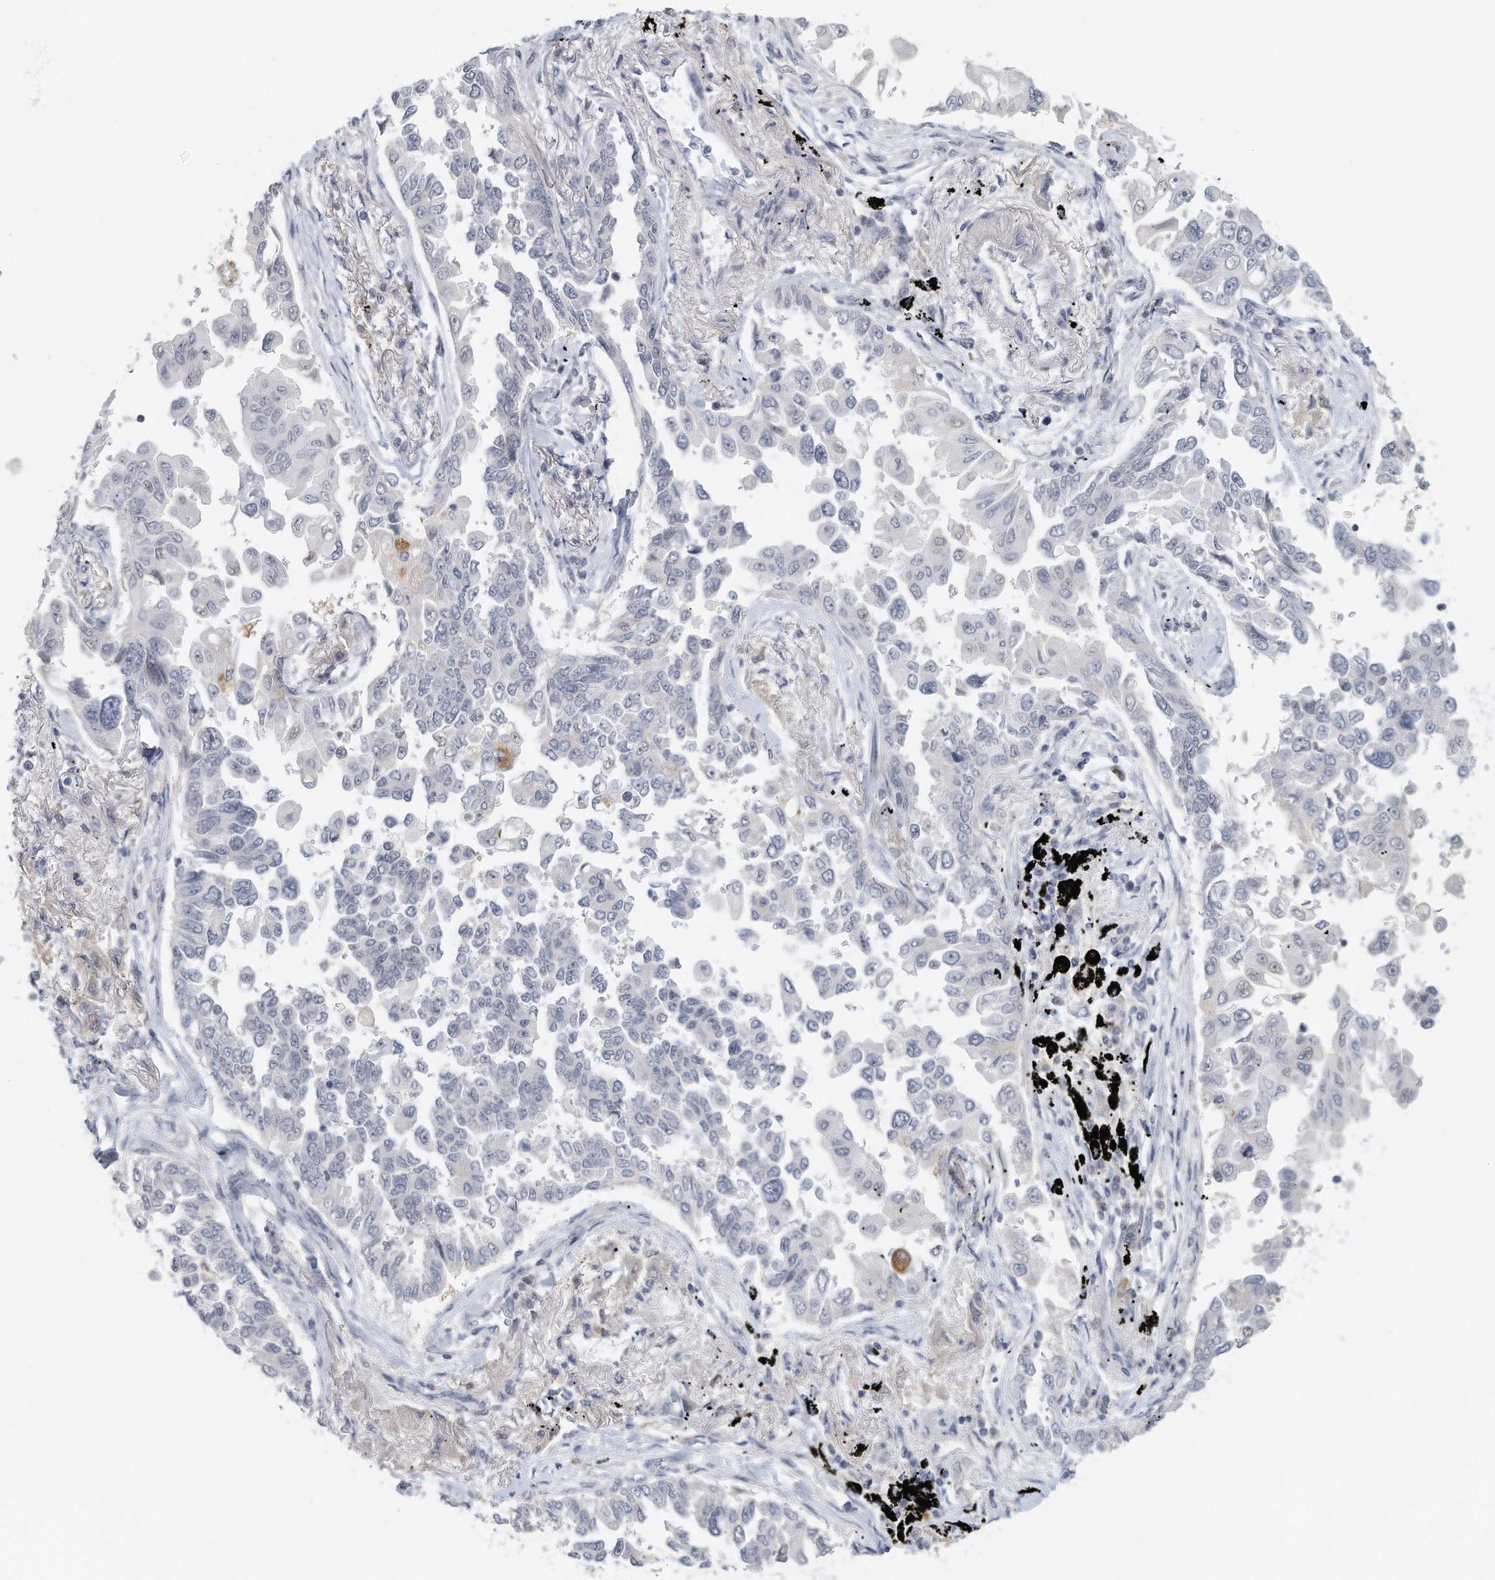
{"staining": {"intensity": "negative", "quantity": "none", "location": "none"}, "tissue": "lung cancer", "cell_type": "Tumor cells", "image_type": "cancer", "snomed": [{"axis": "morphology", "description": "Adenocarcinoma, NOS"}, {"axis": "topography", "description": "Lung"}], "caption": "High power microscopy micrograph of an IHC image of lung cancer, revealing no significant positivity in tumor cells.", "gene": "DDX43", "patient": {"sex": "female", "age": 67}}